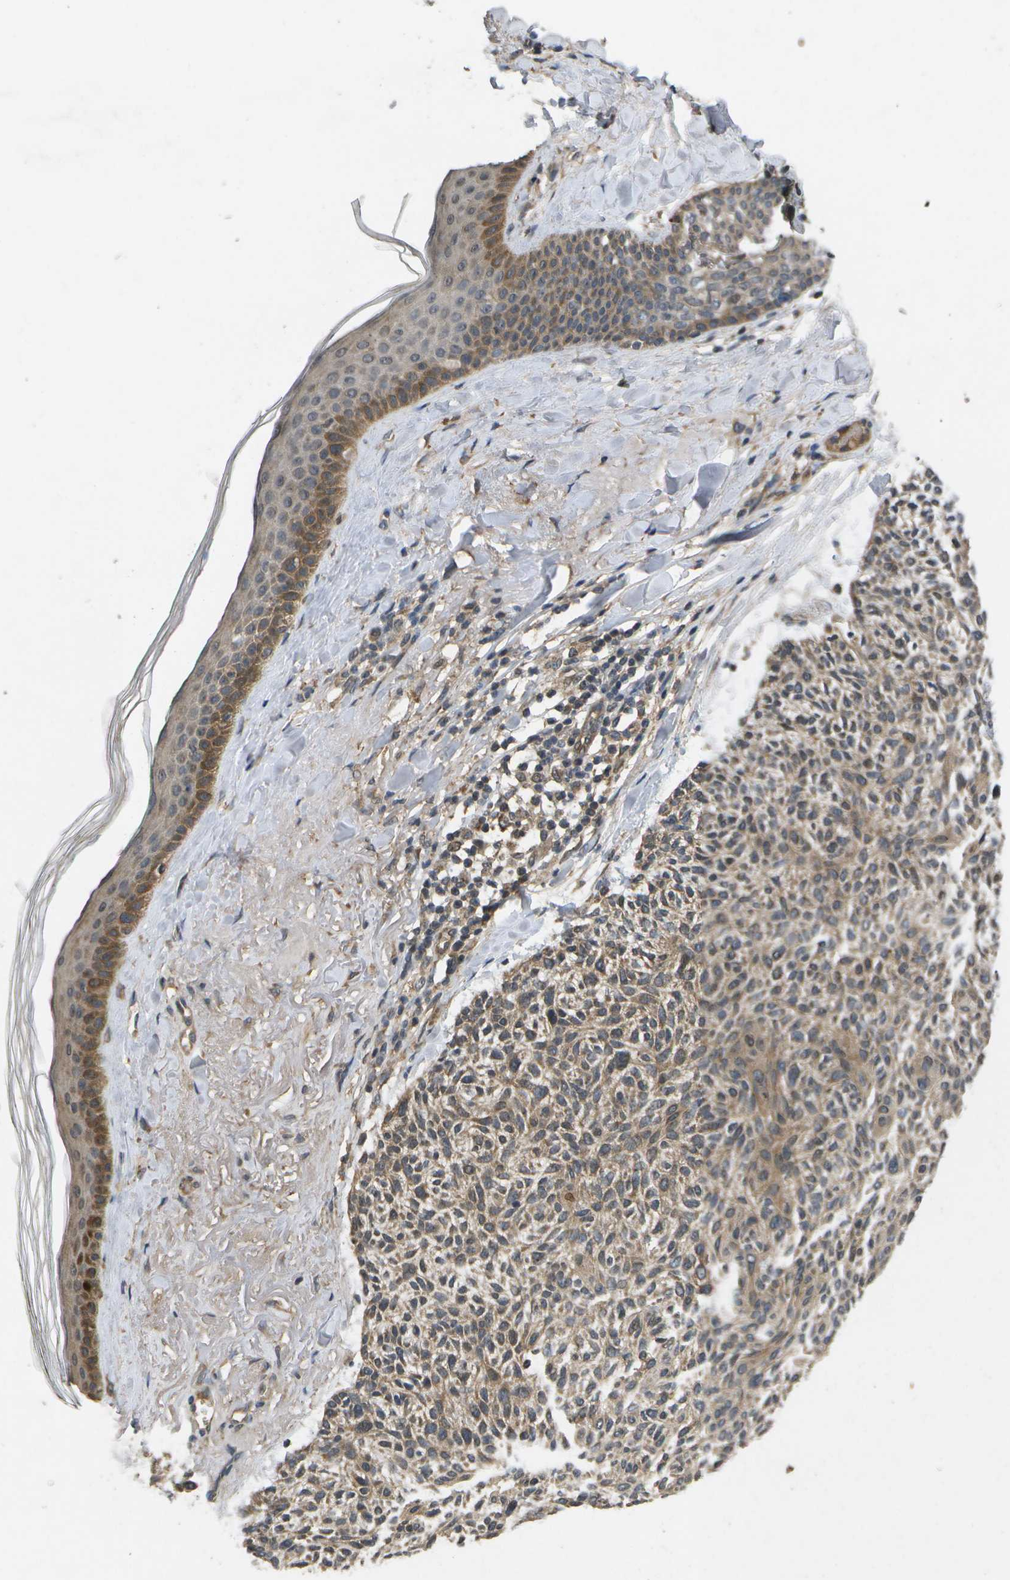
{"staining": {"intensity": "weak", "quantity": ">75%", "location": "cytoplasmic/membranous"}, "tissue": "skin cancer", "cell_type": "Tumor cells", "image_type": "cancer", "snomed": [{"axis": "morphology", "description": "Normal tissue, NOS"}, {"axis": "morphology", "description": "Basal cell carcinoma"}, {"axis": "topography", "description": "Skin"}], "caption": "Tumor cells show weak cytoplasmic/membranous expression in about >75% of cells in skin basal cell carcinoma.", "gene": "ALAS1", "patient": {"sex": "female", "age": 70}}